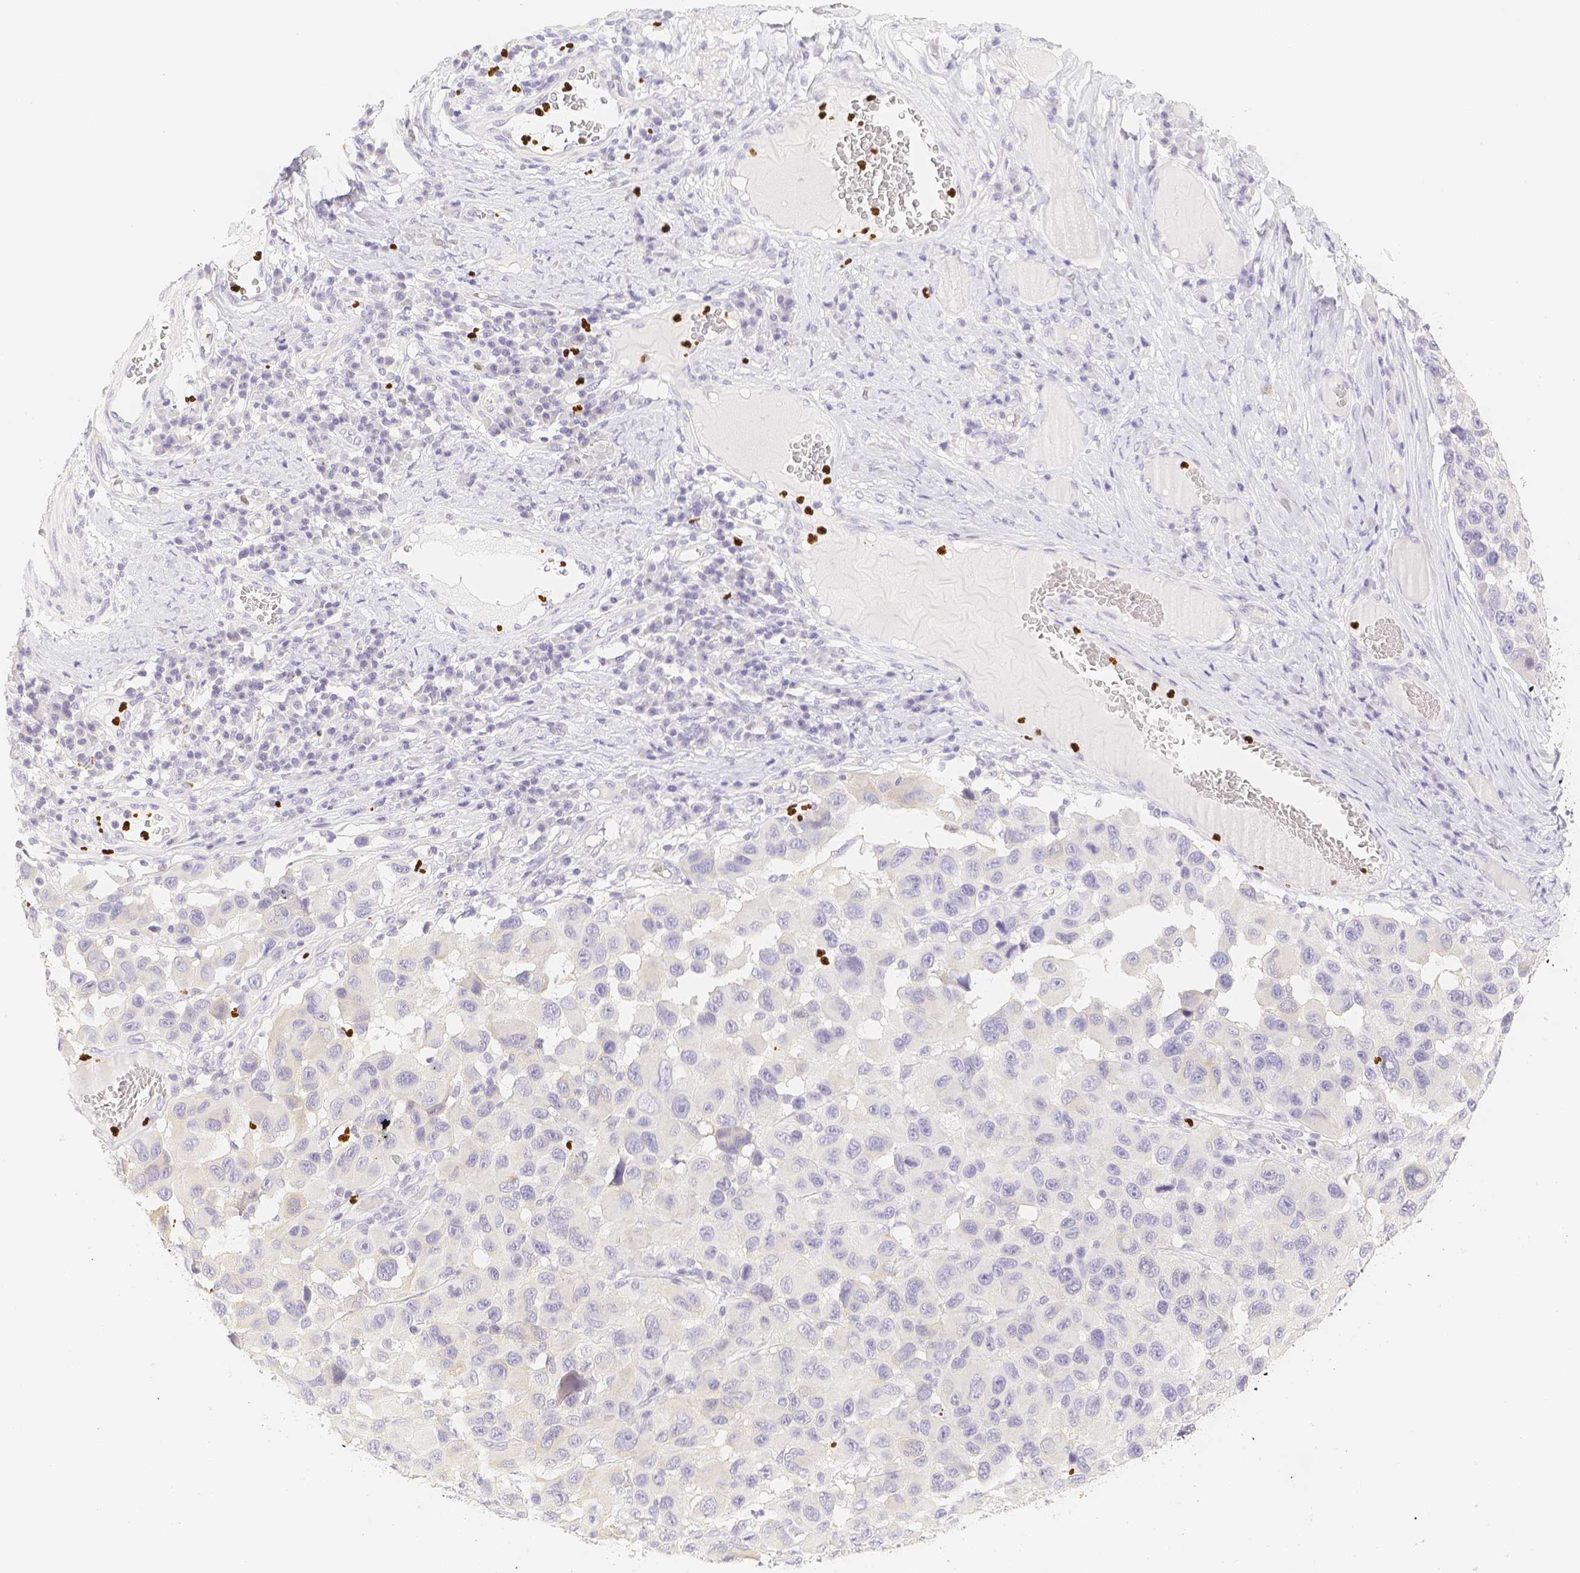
{"staining": {"intensity": "negative", "quantity": "none", "location": "none"}, "tissue": "melanoma", "cell_type": "Tumor cells", "image_type": "cancer", "snomed": [{"axis": "morphology", "description": "Malignant melanoma, NOS"}, {"axis": "topography", "description": "Skin"}], "caption": "Immunohistochemistry (IHC) of human melanoma reveals no expression in tumor cells. (DAB immunohistochemistry (IHC) visualized using brightfield microscopy, high magnification).", "gene": "PADI4", "patient": {"sex": "male", "age": 53}}